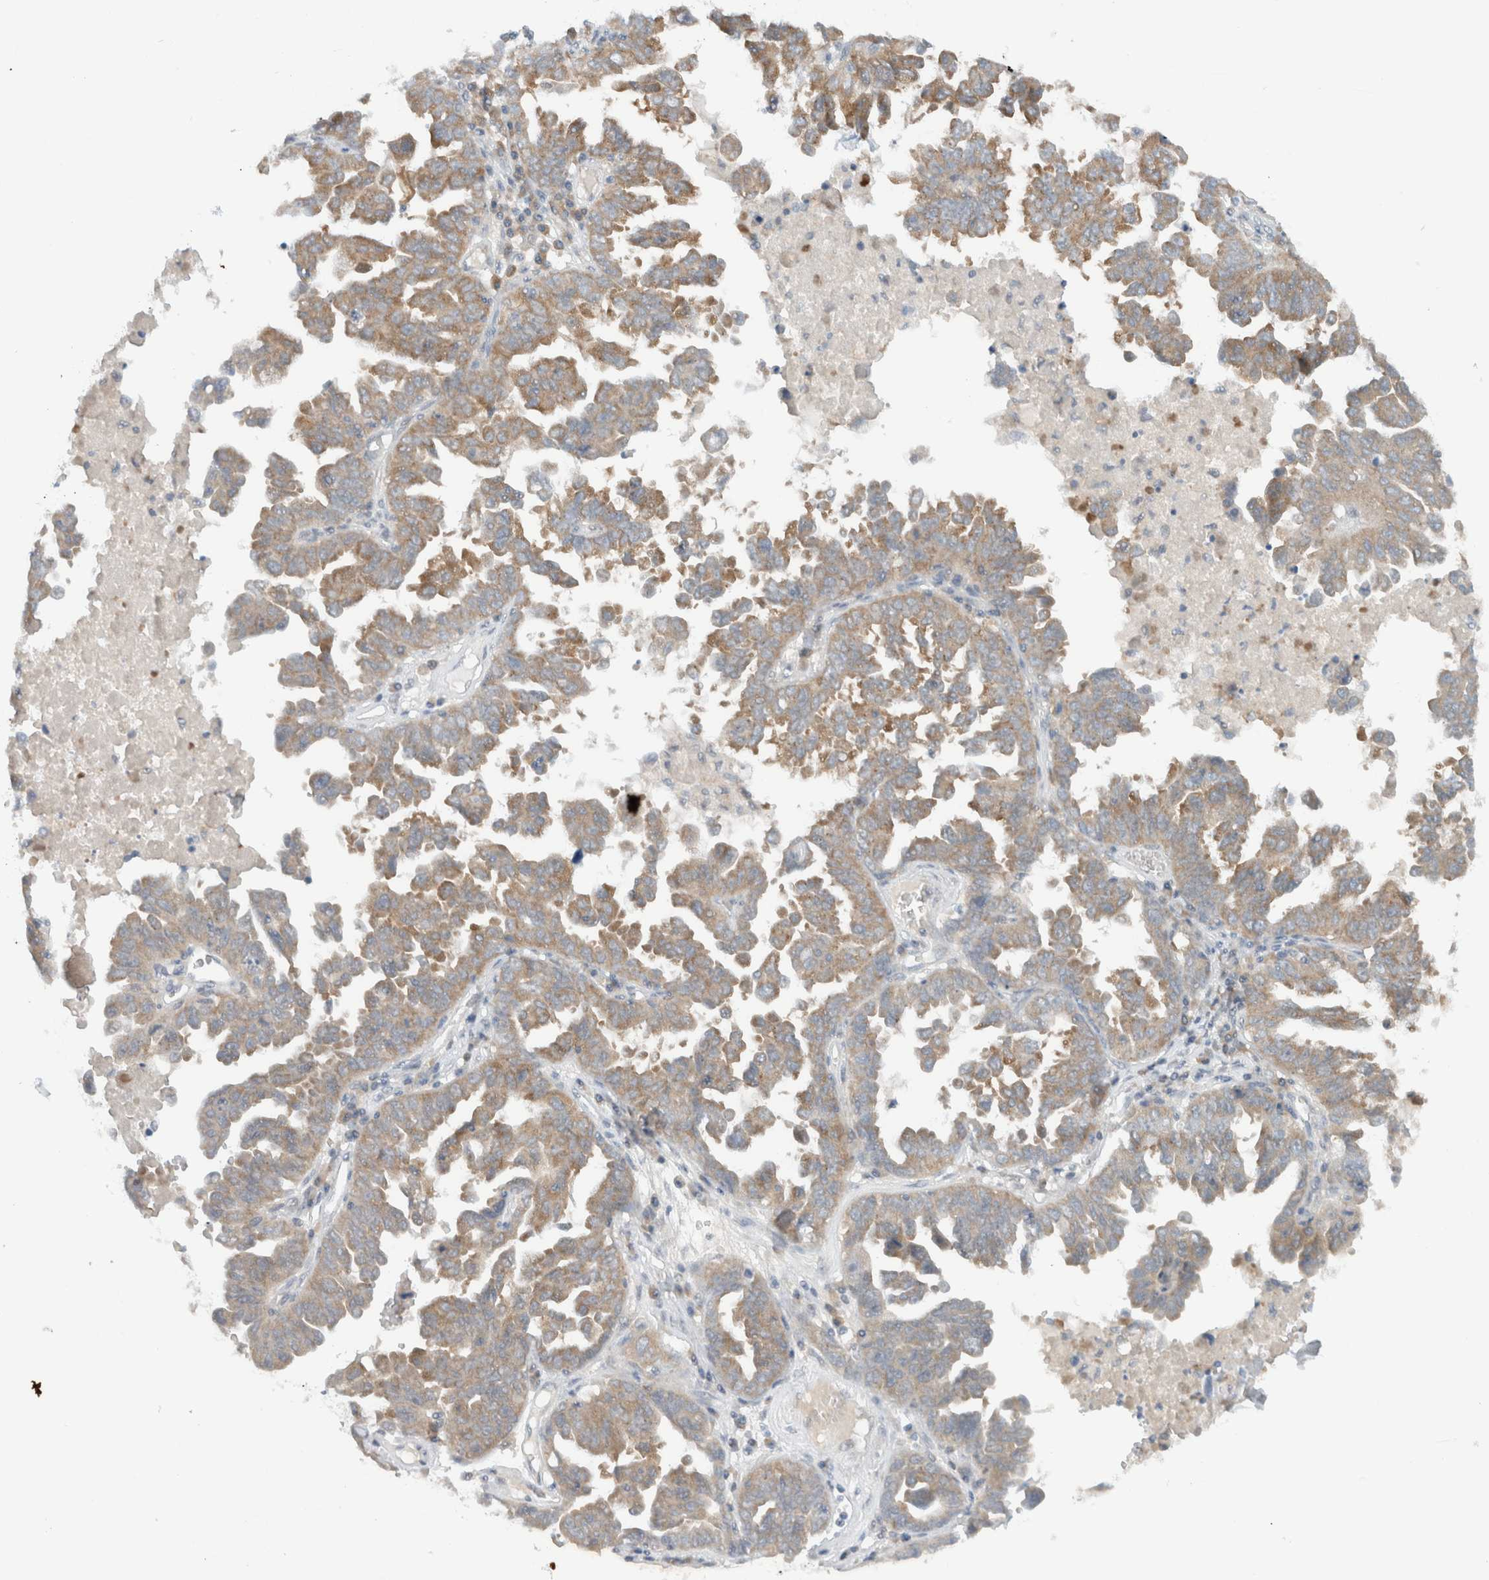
{"staining": {"intensity": "moderate", "quantity": ">75%", "location": "cytoplasmic/membranous"}, "tissue": "ovarian cancer", "cell_type": "Tumor cells", "image_type": "cancer", "snomed": [{"axis": "morphology", "description": "Carcinoma, endometroid"}, {"axis": "topography", "description": "Ovary"}], "caption": "Immunohistochemistry (IHC) staining of endometroid carcinoma (ovarian), which displays medium levels of moderate cytoplasmic/membranous expression in about >75% of tumor cells indicating moderate cytoplasmic/membranous protein expression. The staining was performed using DAB (3,3'-diaminobenzidine) (brown) for protein detection and nuclei were counterstained in hematoxylin (blue).", "gene": "ARFGEF2", "patient": {"sex": "female", "age": 62}}